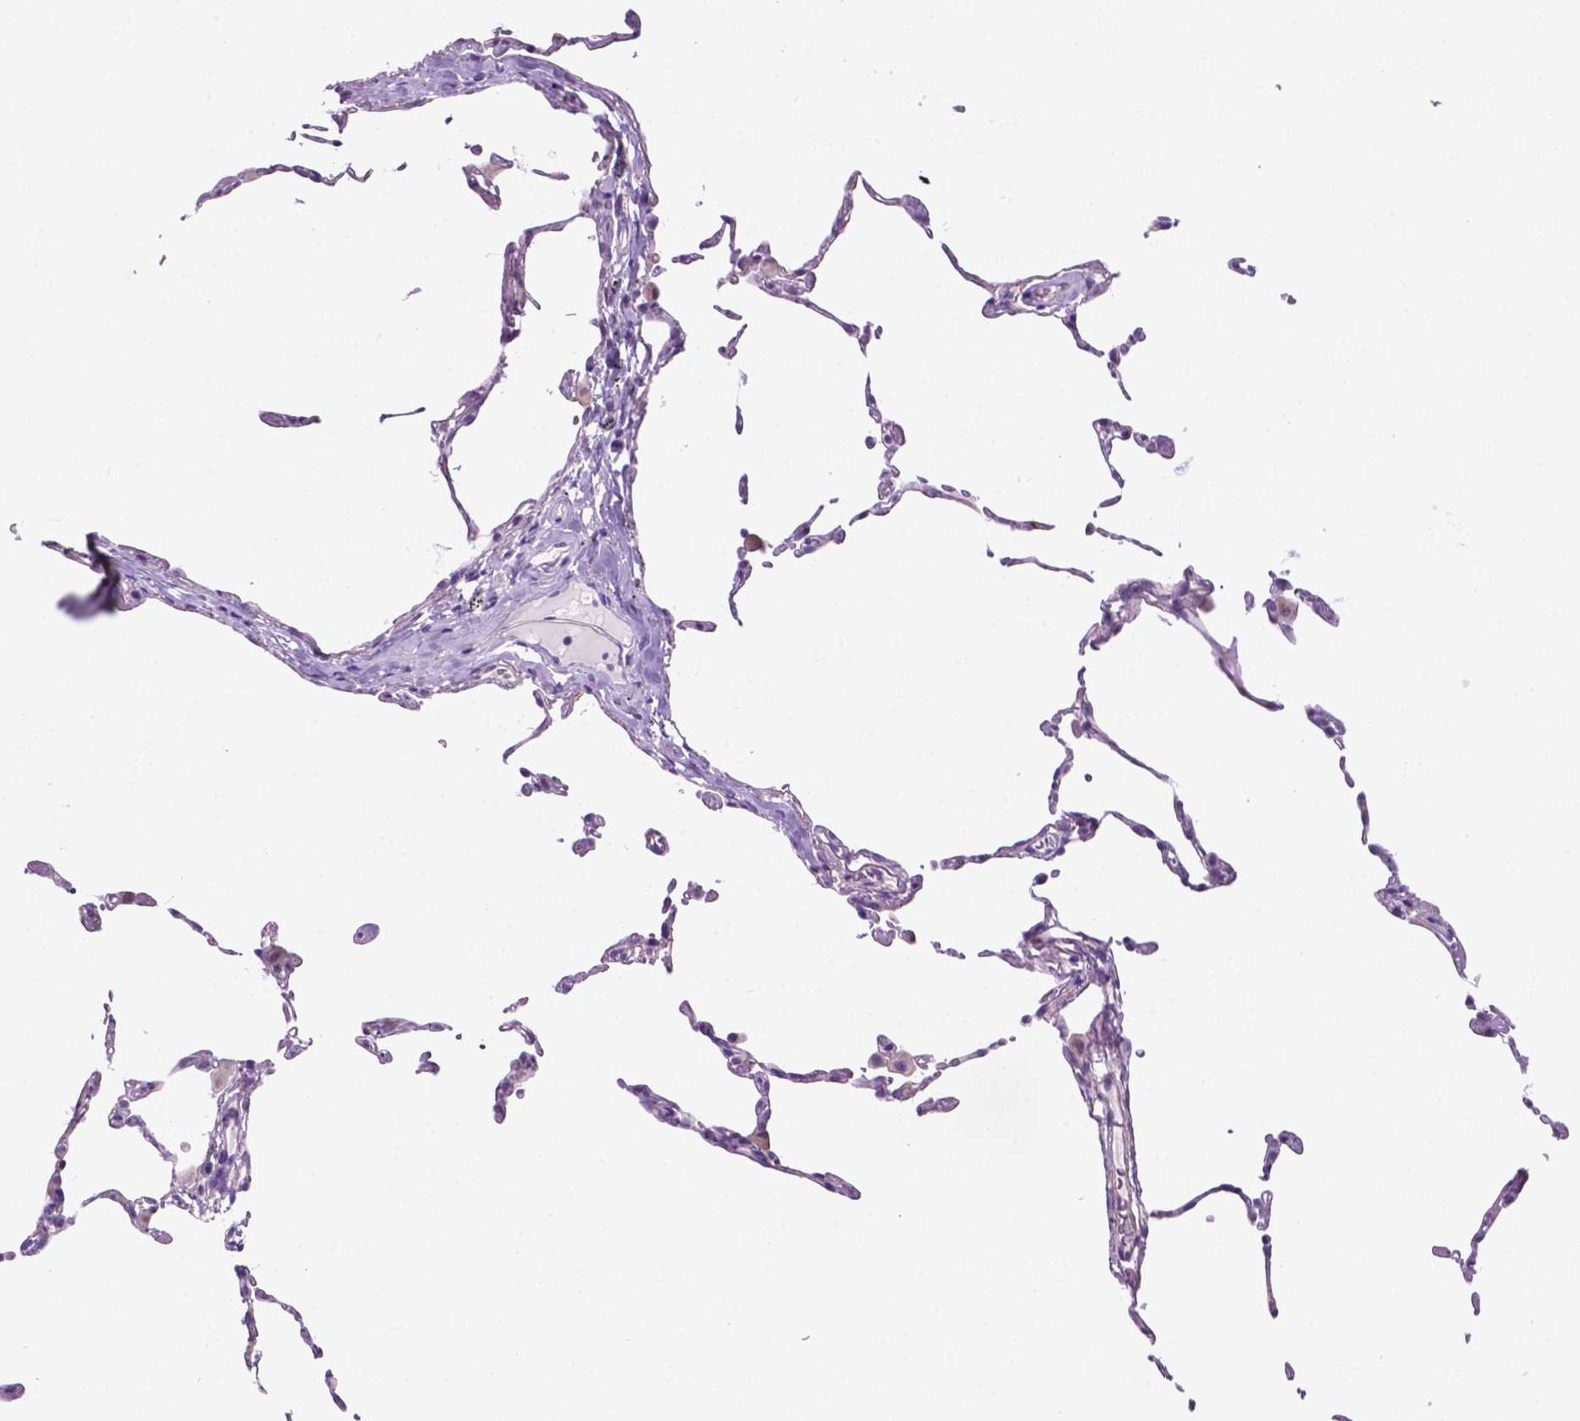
{"staining": {"intensity": "negative", "quantity": "none", "location": "none"}, "tissue": "lung", "cell_type": "Alveolar cells", "image_type": "normal", "snomed": [{"axis": "morphology", "description": "Normal tissue, NOS"}, {"axis": "topography", "description": "Lung"}], "caption": "A micrograph of human lung is negative for staining in alveolar cells. The staining was performed using DAB to visualize the protein expression in brown, while the nuclei were stained in blue with hematoxylin (Magnification: 20x).", "gene": "ACY3", "patient": {"sex": "female", "age": 57}}